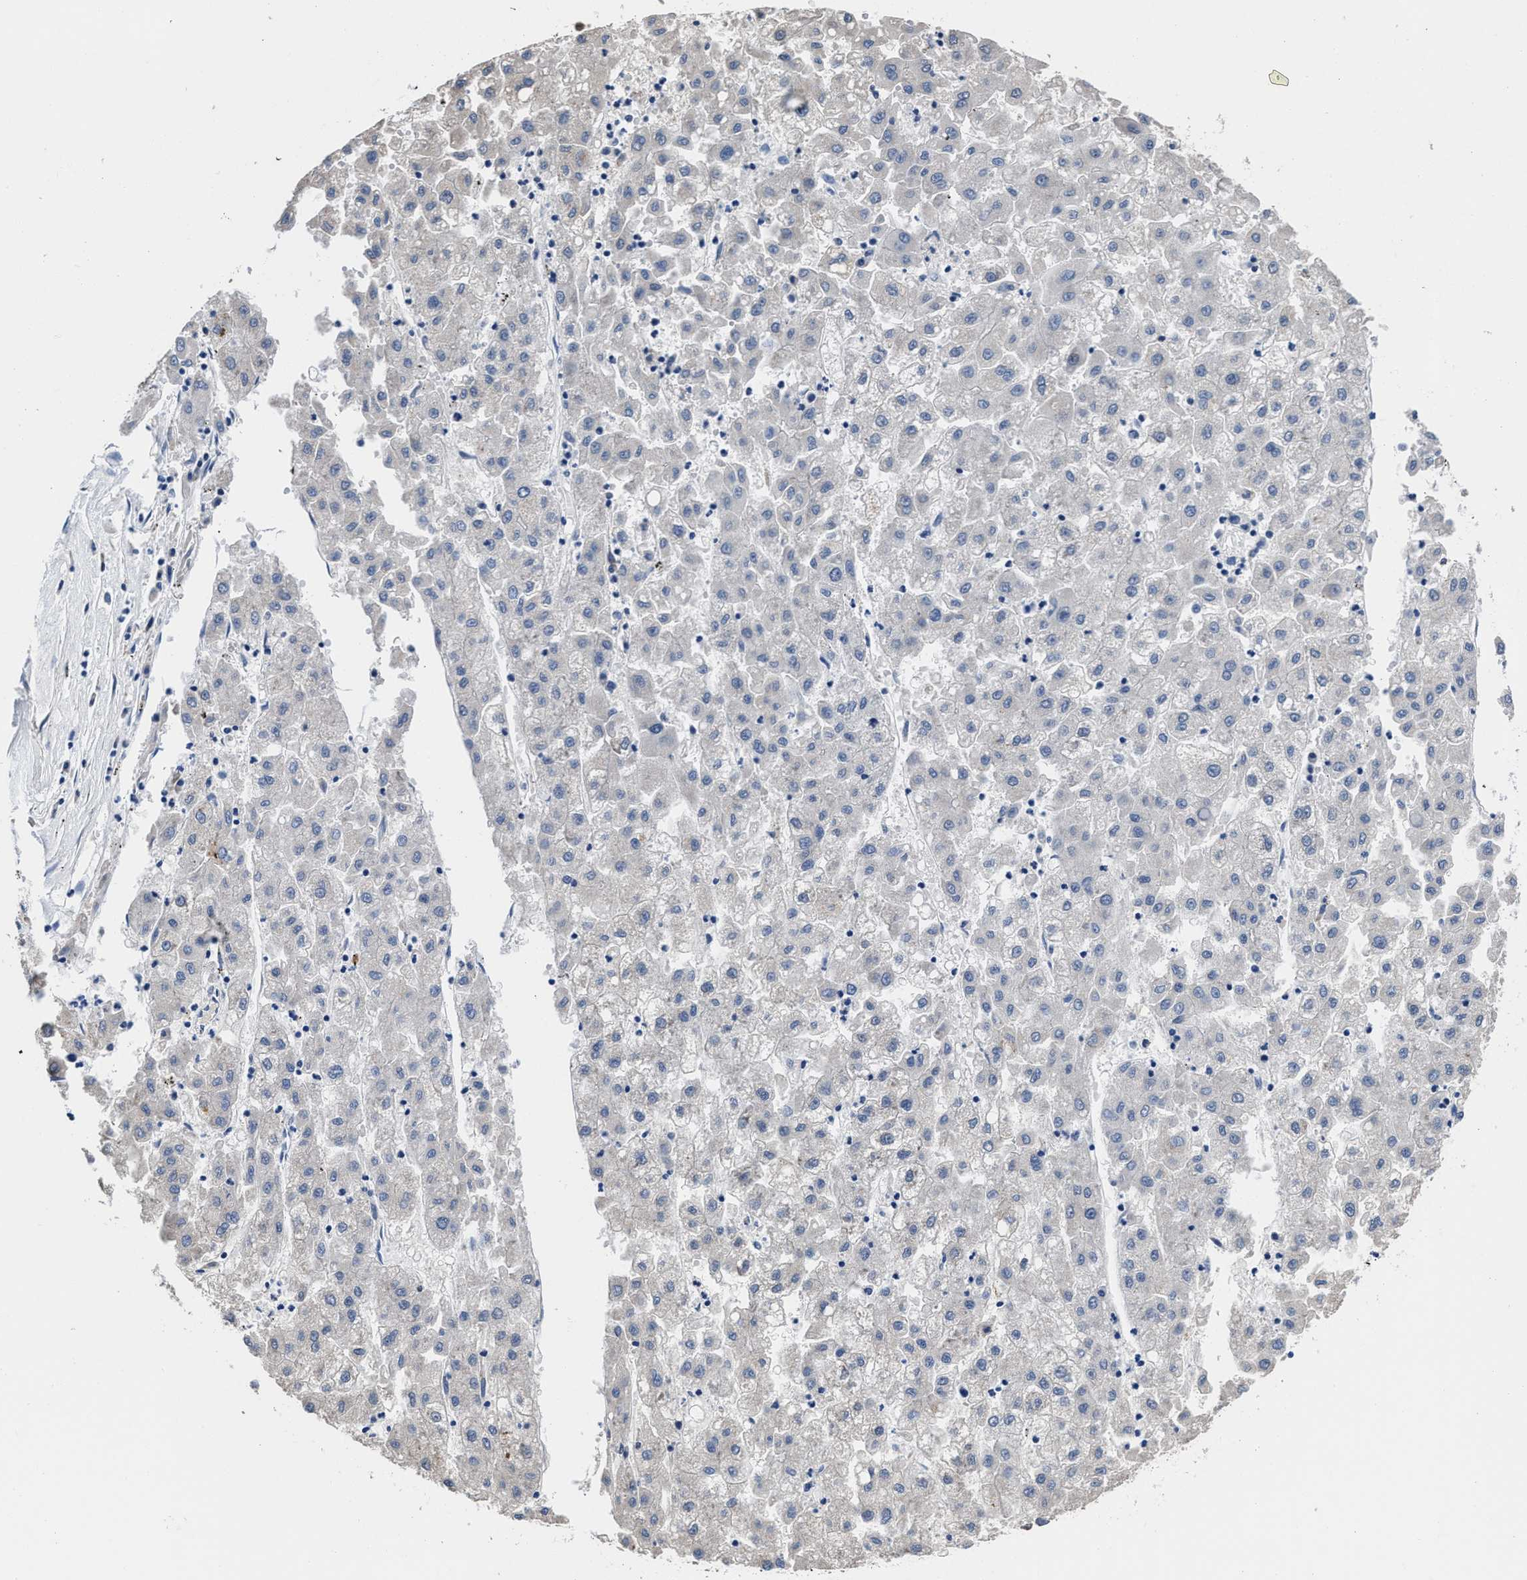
{"staining": {"intensity": "negative", "quantity": "none", "location": "none"}, "tissue": "liver cancer", "cell_type": "Tumor cells", "image_type": "cancer", "snomed": [{"axis": "morphology", "description": "Carcinoma, Hepatocellular, NOS"}, {"axis": "topography", "description": "Liver"}], "caption": "This is a photomicrograph of IHC staining of hepatocellular carcinoma (liver), which shows no positivity in tumor cells. The staining is performed using DAB brown chromogen with nuclei counter-stained in using hematoxylin.", "gene": "HOOK1", "patient": {"sex": "male", "age": 72}}